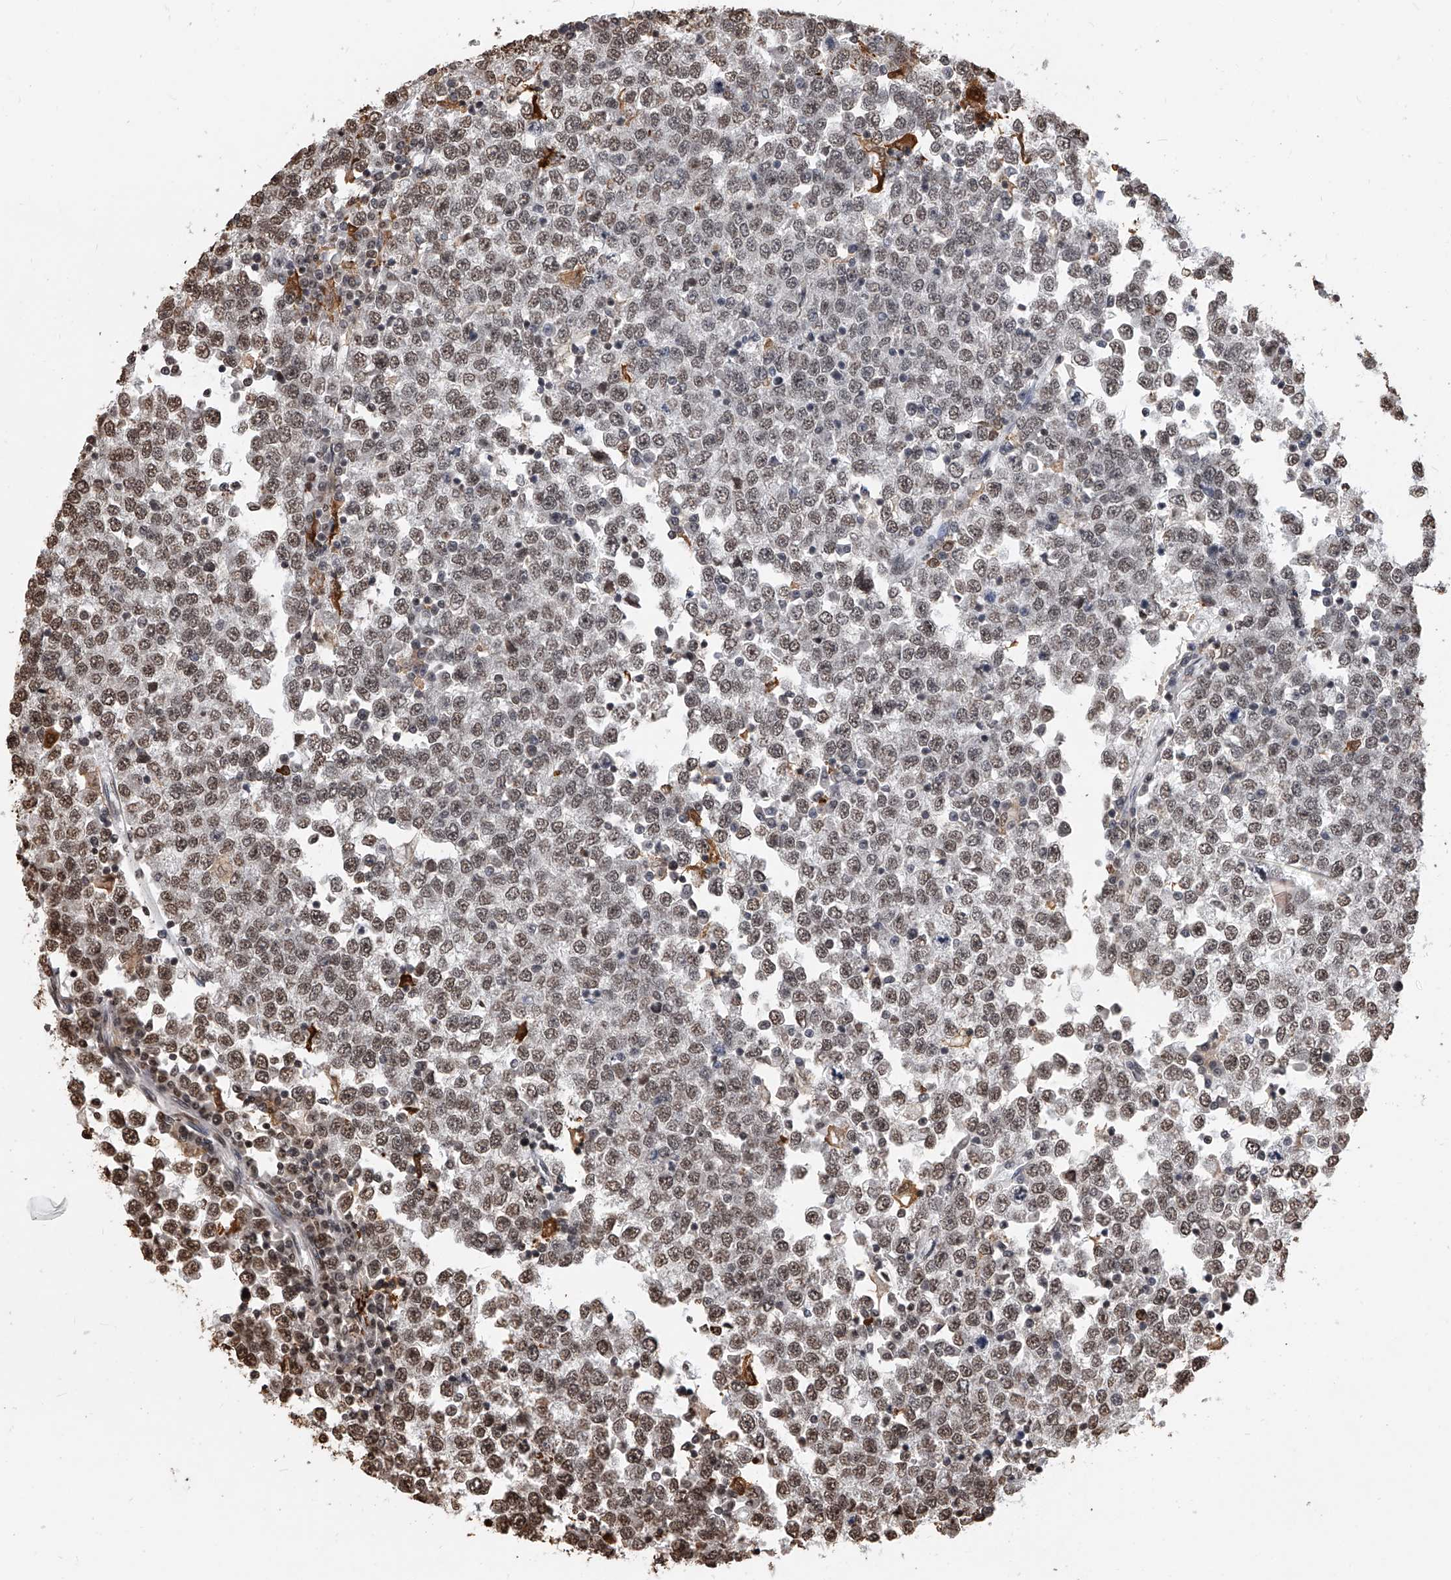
{"staining": {"intensity": "moderate", "quantity": "25%-75%", "location": "nuclear"}, "tissue": "testis cancer", "cell_type": "Tumor cells", "image_type": "cancer", "snomed": [{"axis": "morphology", "description": "Seminoma, NOS"}, {"axis": "topography", "description": "Testis"}], "caption": "Immunohistochemical staining of human testis cancer (seminoma) demonstrates moderate nuclear protein staining in about 25%-75% of tumor cells. The protein is stained brown, and the nuclei are stained in blue (DAB IHC with brightfield microscopy, high magnification).", "gene": "CFAP410", "patient": {"sex": "male", "age": 65}}